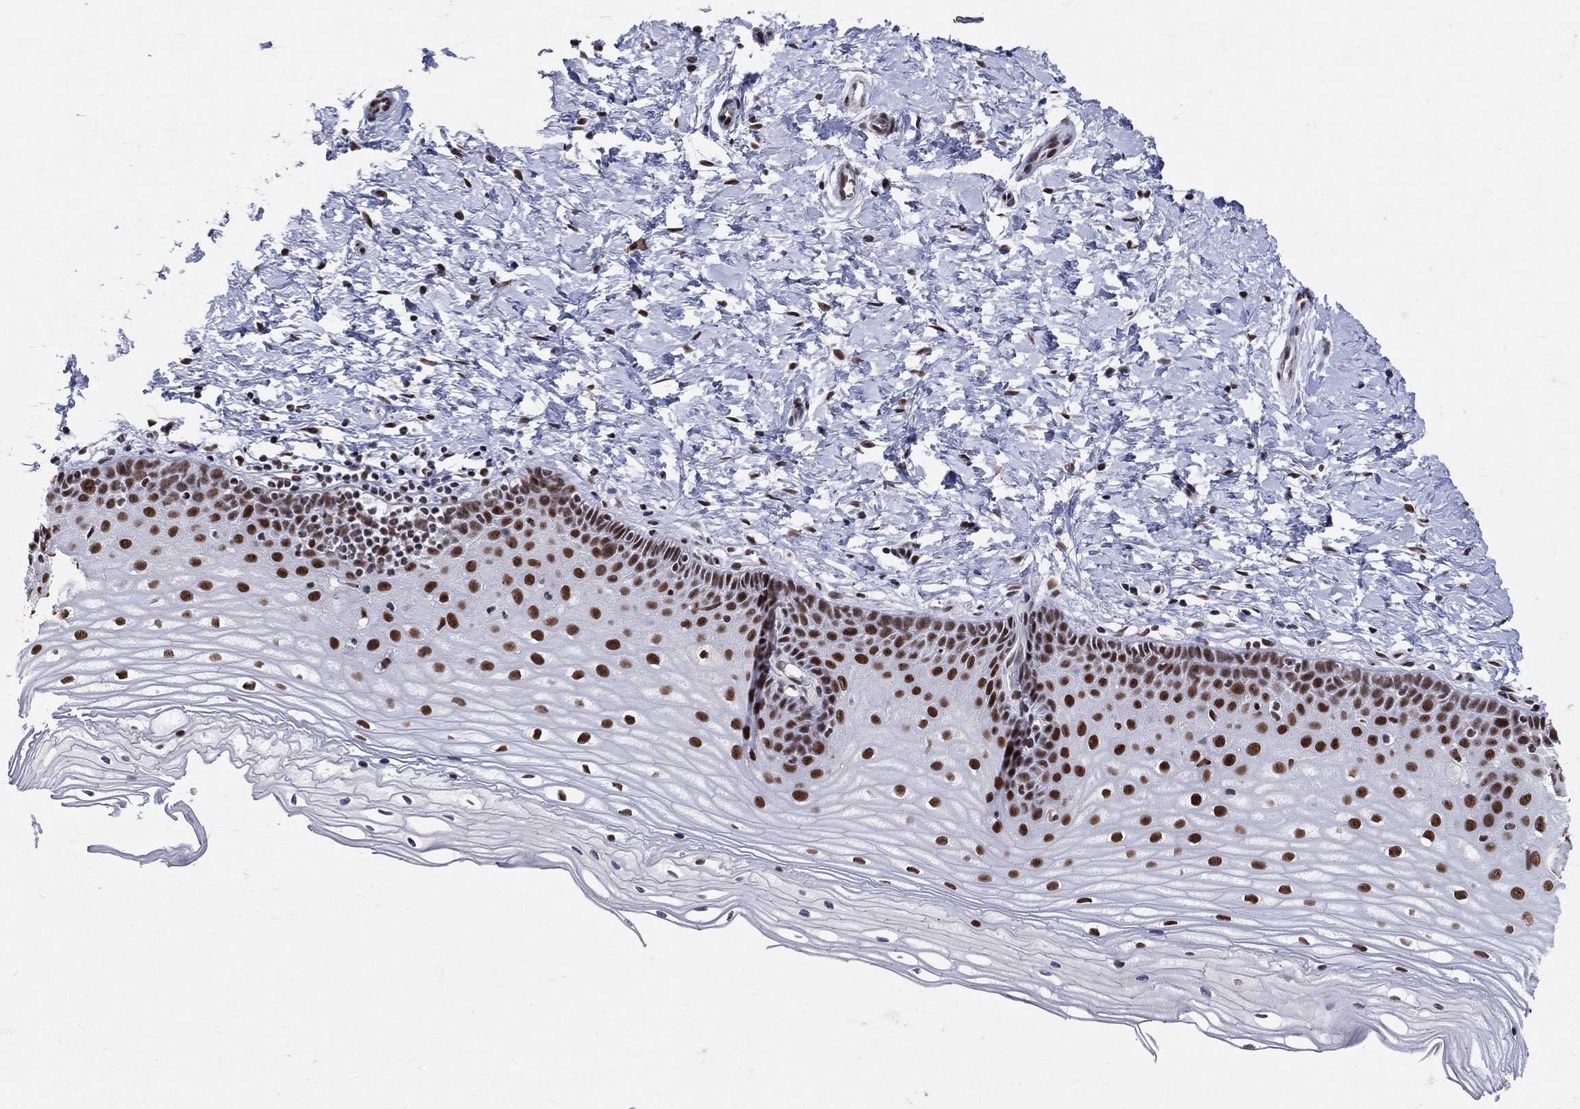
{"staining": {"intensity": "strong", "quantity": ">75%", "location": "nuclear"}, "tissue": "cervix", "cell_type": "Glandular cells", "image_type": "normal", "snomed": [{"axis": "morphology", "description": "Normal tissue, NOS"}, {"axis": "topography", "description": "Cervix"}], "caption": "Approximately >75% of glandular cells in normal cervix display strong nuclear protein positivity as visualized by brown immunohistochemical staining.", "gene": "CDK7", "patient": {"sex": "female", "age": 37}}